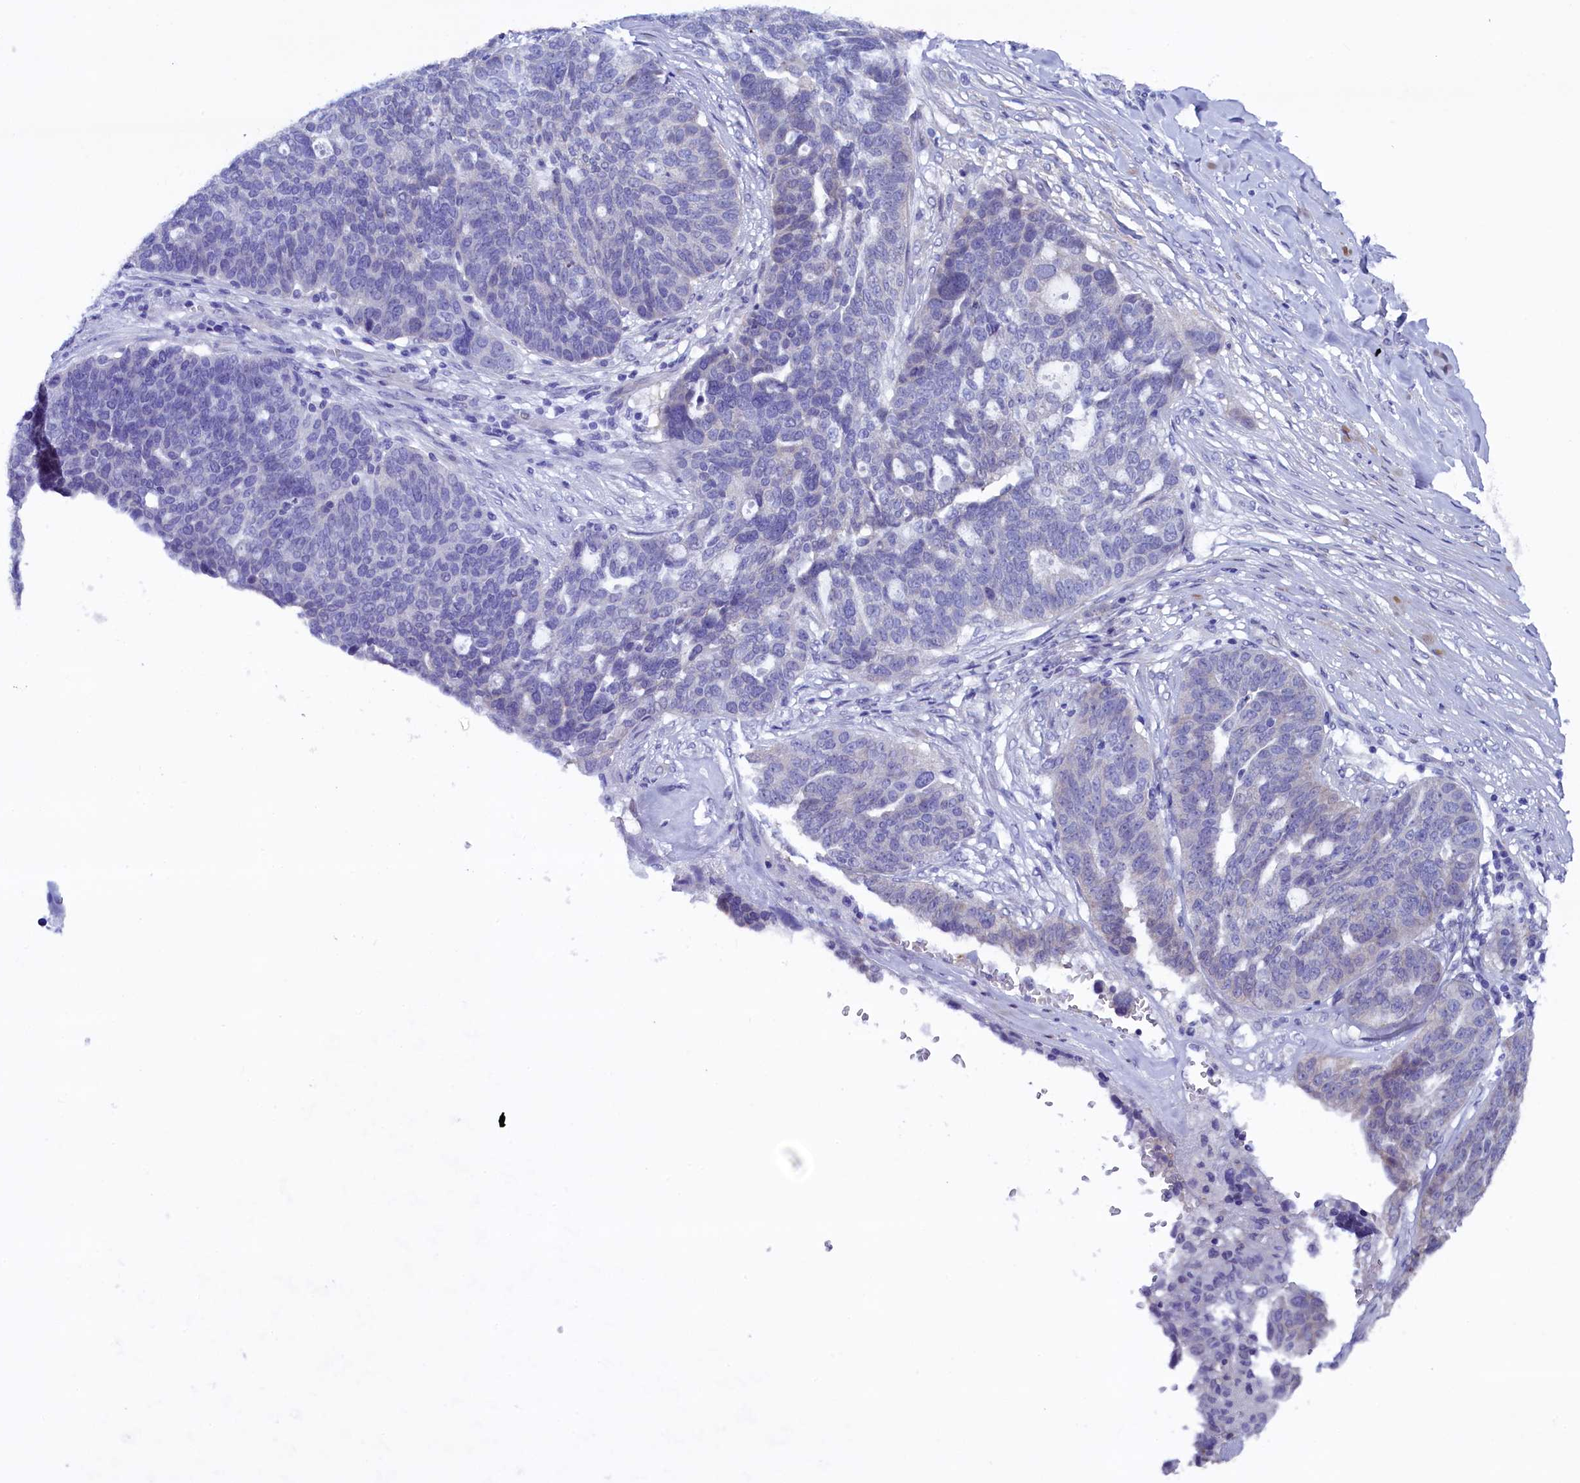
{"staining": {"intensity": "negative", "quantity": "none", "location": "none"}, "tissue": "ovarian cancer", "cell_type": "Tumor cells", "image_type": "cancer", "snomed": [{"axis": "morphology", "description": "Cystadenocarcinoma, serous, NOS"}, {"axis": "topography", "description": "Ovary"}], "caption": "Serous cystadenocarcinoma (ovarian) was stained to show a protein in brown. There is no significant positivity in tumor cells.", "gene": "SLC39A6", "patient": {"sex": "female", "age": 59}}